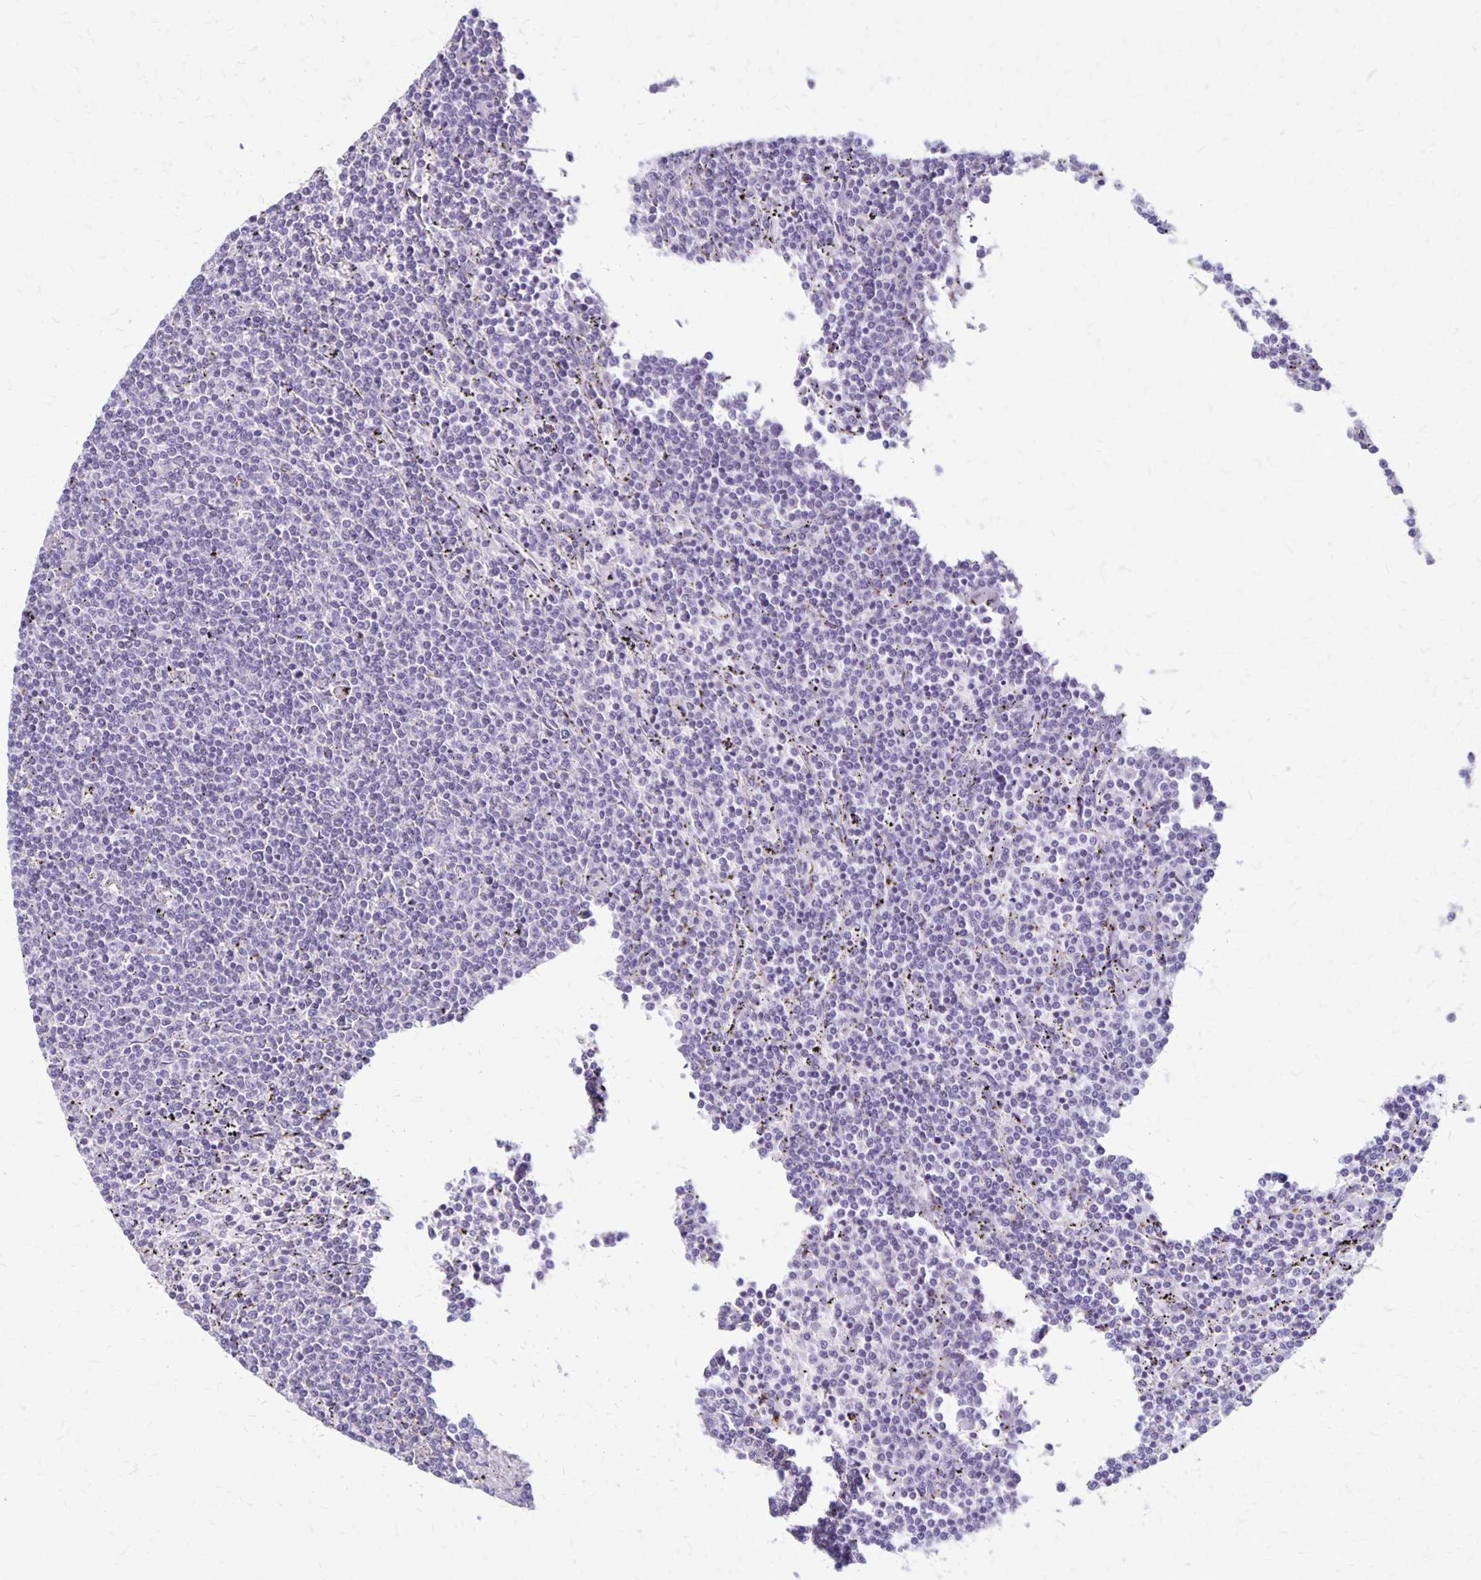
{"staining": {"intensity": "negative", "quantity": "none", "location": "none"}, "tissue": "lymphoma", "cell_type": "Tumor cells", "image_type": "cancer", "snomed": [{"axis": "morphology", "description": "Malignant lymphoma, non-Hodgkin's type, Low grade"}, {"axis": "topography", "description": "Spleen"}], "caption": "This is a image of IHC staining of lymphoma, which shows no expression in tumor cells. Nuclei are stained in blue.", "gene": "HOMER1", "patient": {"sex": "female", "age": 50}}